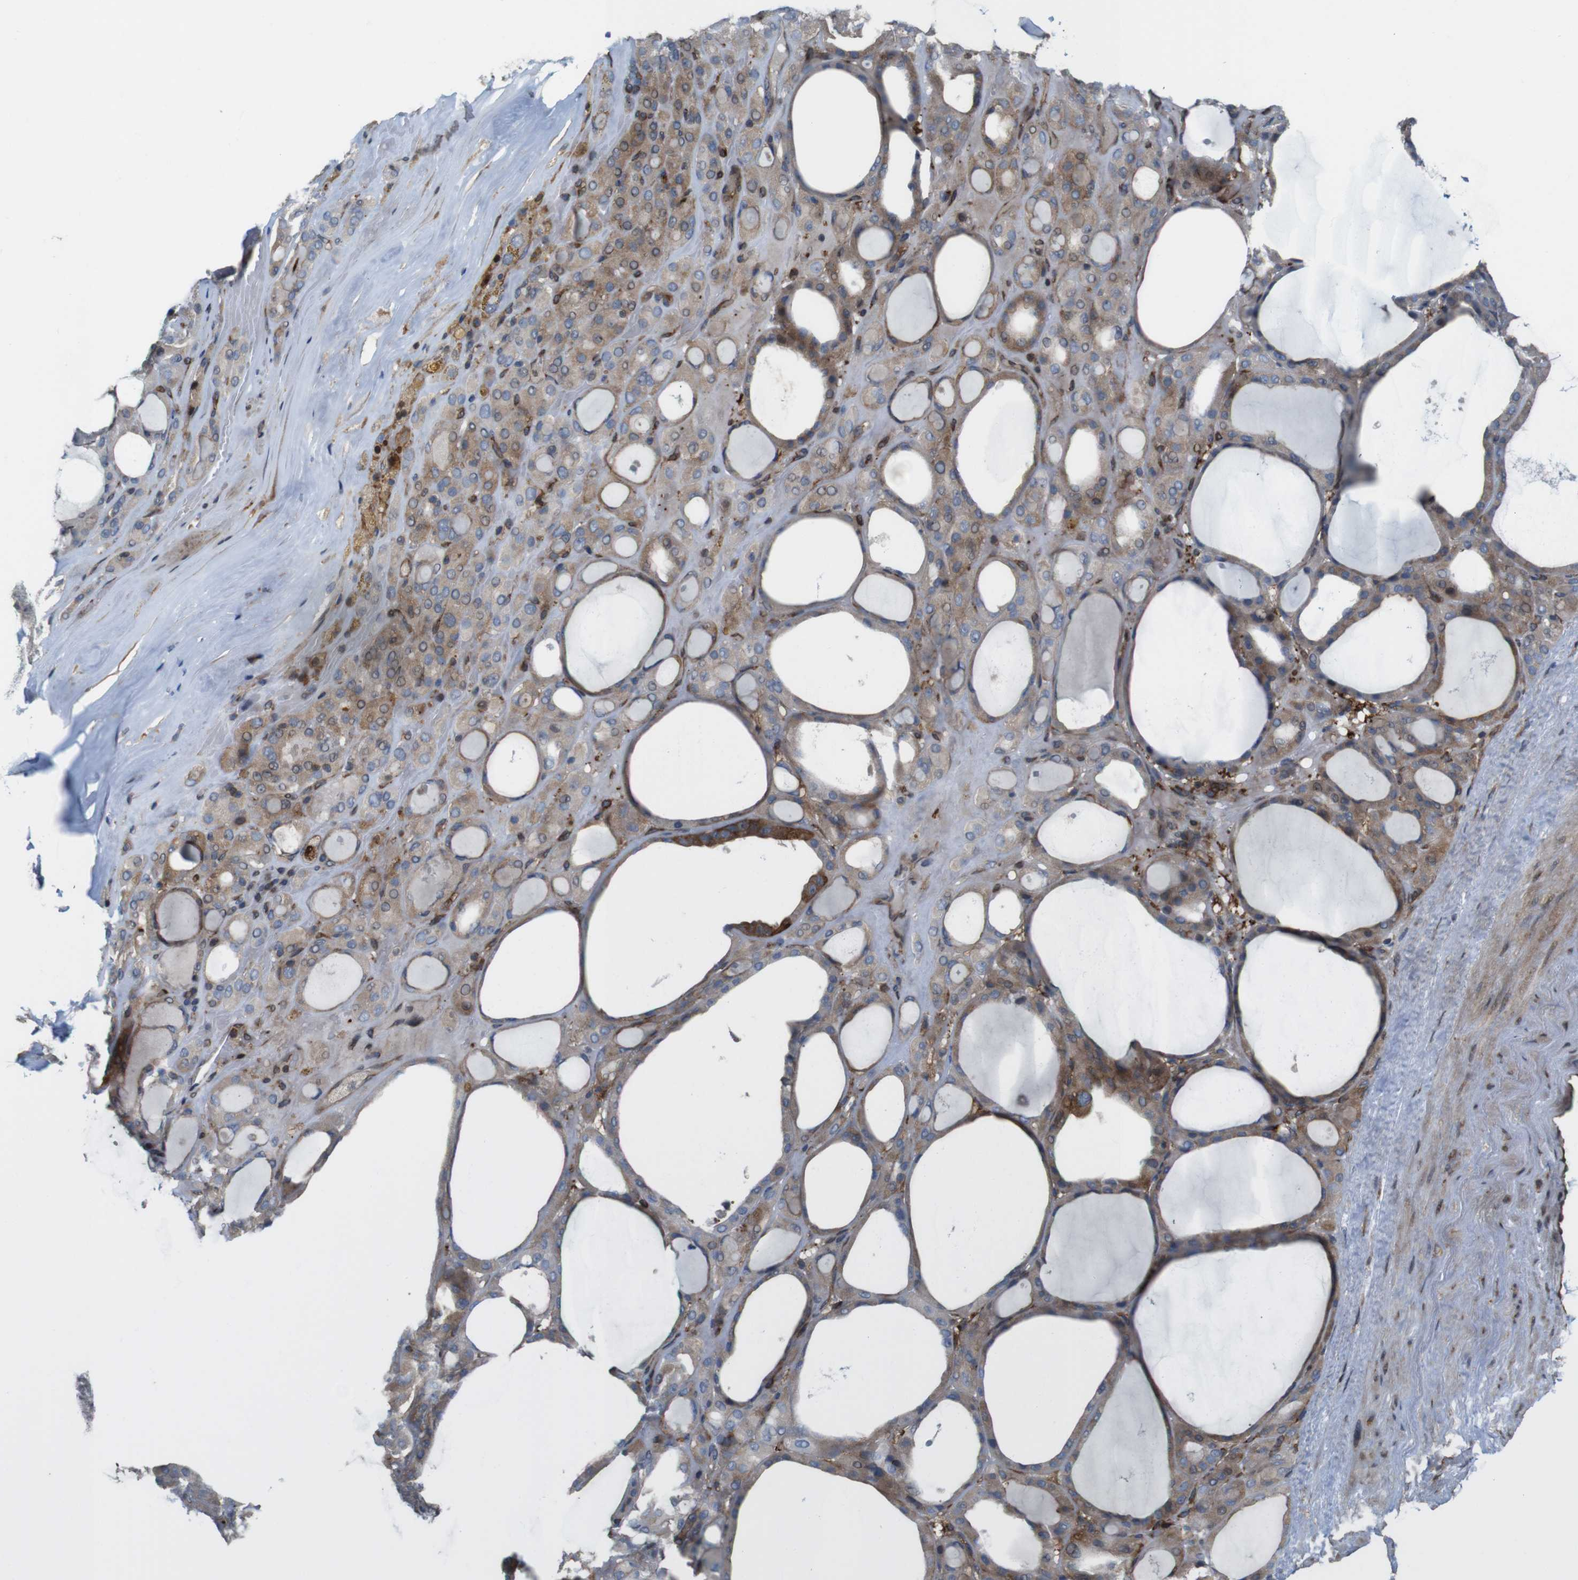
{"staining": {"intensity": "weak", "quantity": ">75%", "location": "cytoplasmic/membranous"}, "tissue": "thyroid gland", "cell_type": "Glandular cells", "image_type": "normal", "snomed": [{"axis": "morphology", "description": "Normal tissue, NOS"}, {"axis": "morphology", "description": "Carcinoma, NOS"}, {"axis": "topography", "description": "Thyroid gland"}], "caption": "Thyroid gland stained with immunohistochemistry reveals weak cytoplasmic/membranous positivity in approximately >75% of glandular cells.", "gene": "PCOLCE2", "patient": {"sex": "female", "age": 86}}